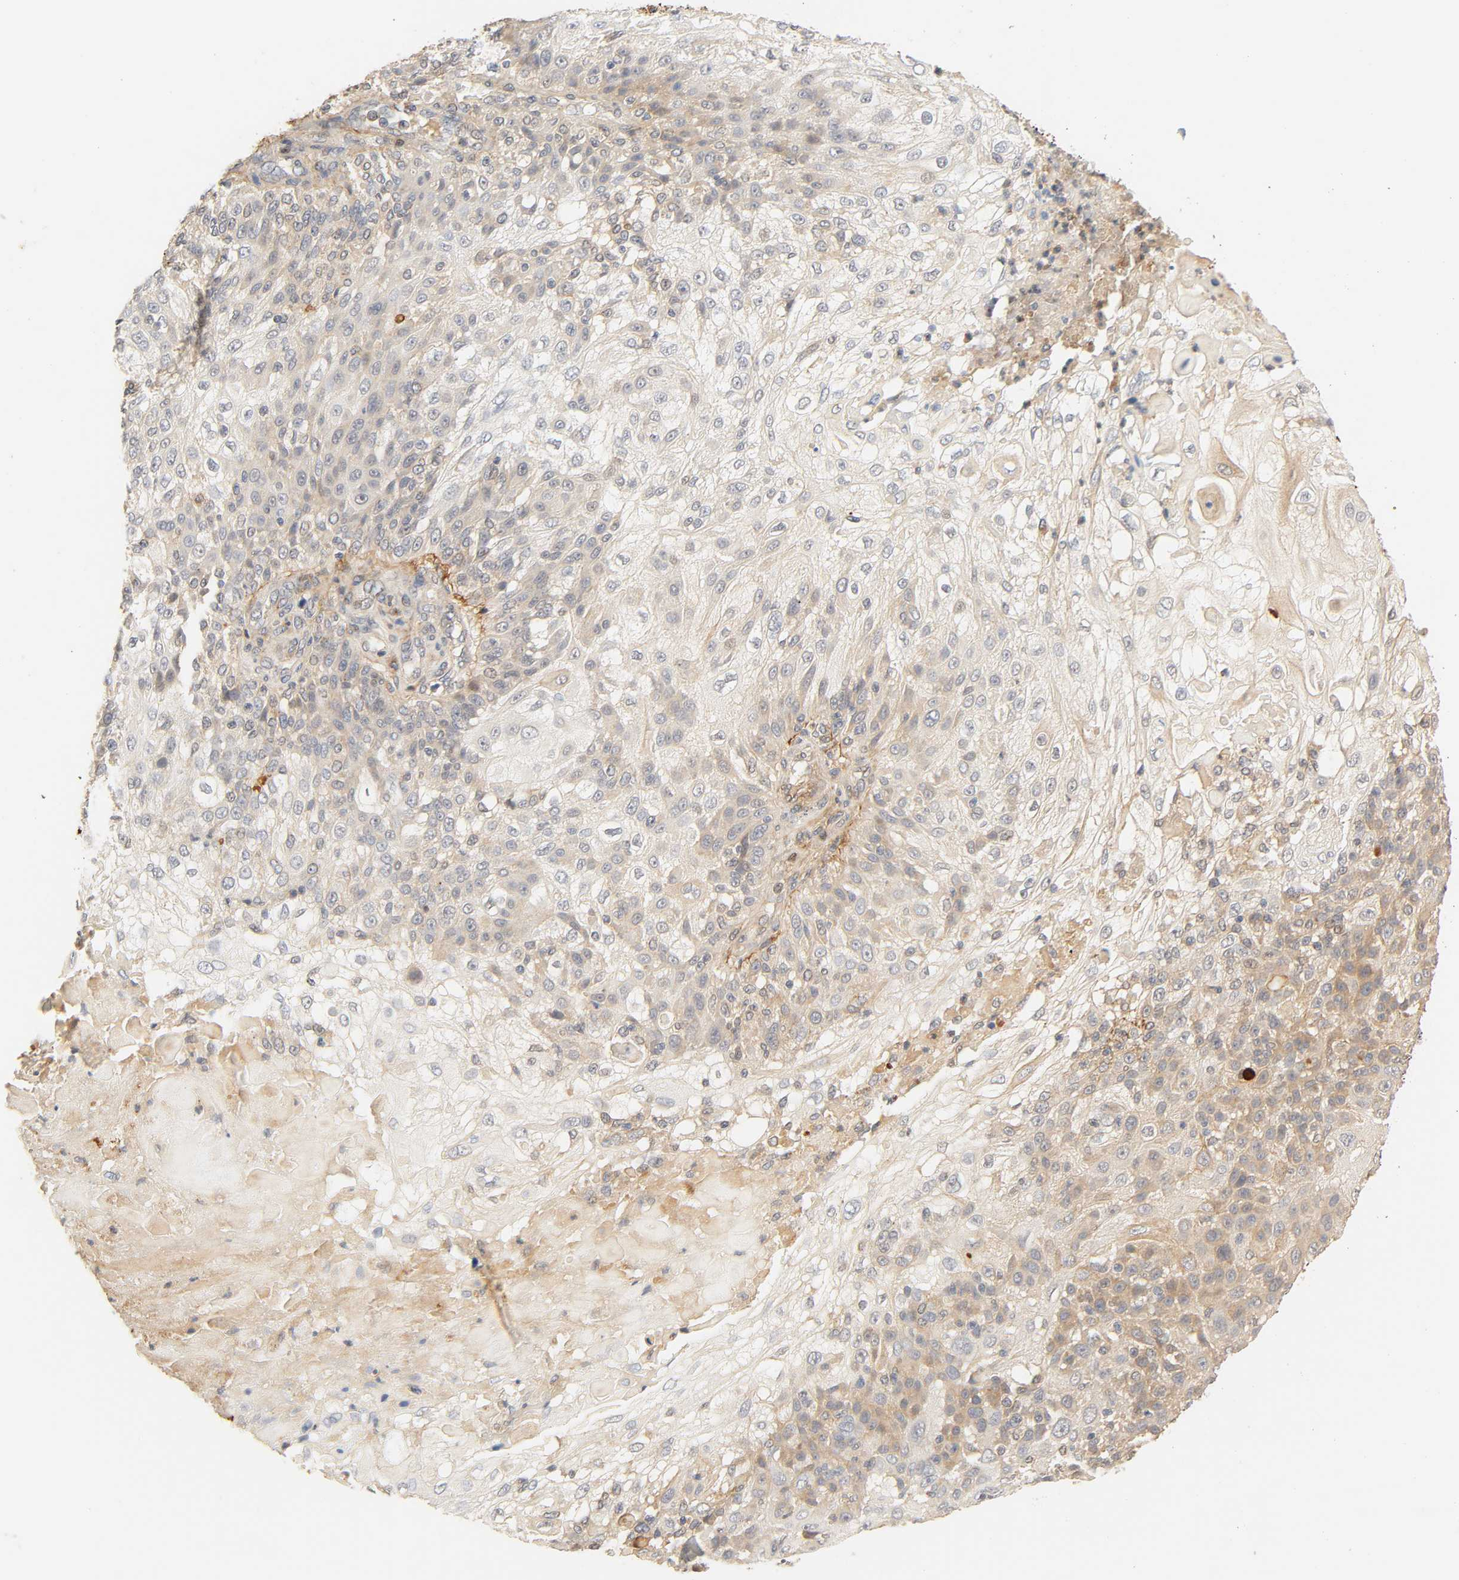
{"staining": {"intensity": "moderate", "quantity": ">75%", "location": "cytoplasmic/membranous"}, "tissue": "skin cancer", "cell_type": "Tumor cells", "image_type": "cancer", "snomed": [{"axis": "morphology", "description": "Normal tissue, NOS"}, {"axis": "morphology", "description": "Squamous cell carcinoma, NOS"}, {"axis": "topography", "description": "Skin"}], "caption": "Human skin cancer stained with a brown dye exhibits moderate cytoplasmic/membranous positive expression in about >75% of tumor cells.", "gene": "CACNA1G", "patient": {"sex": "female", "age": 83}}